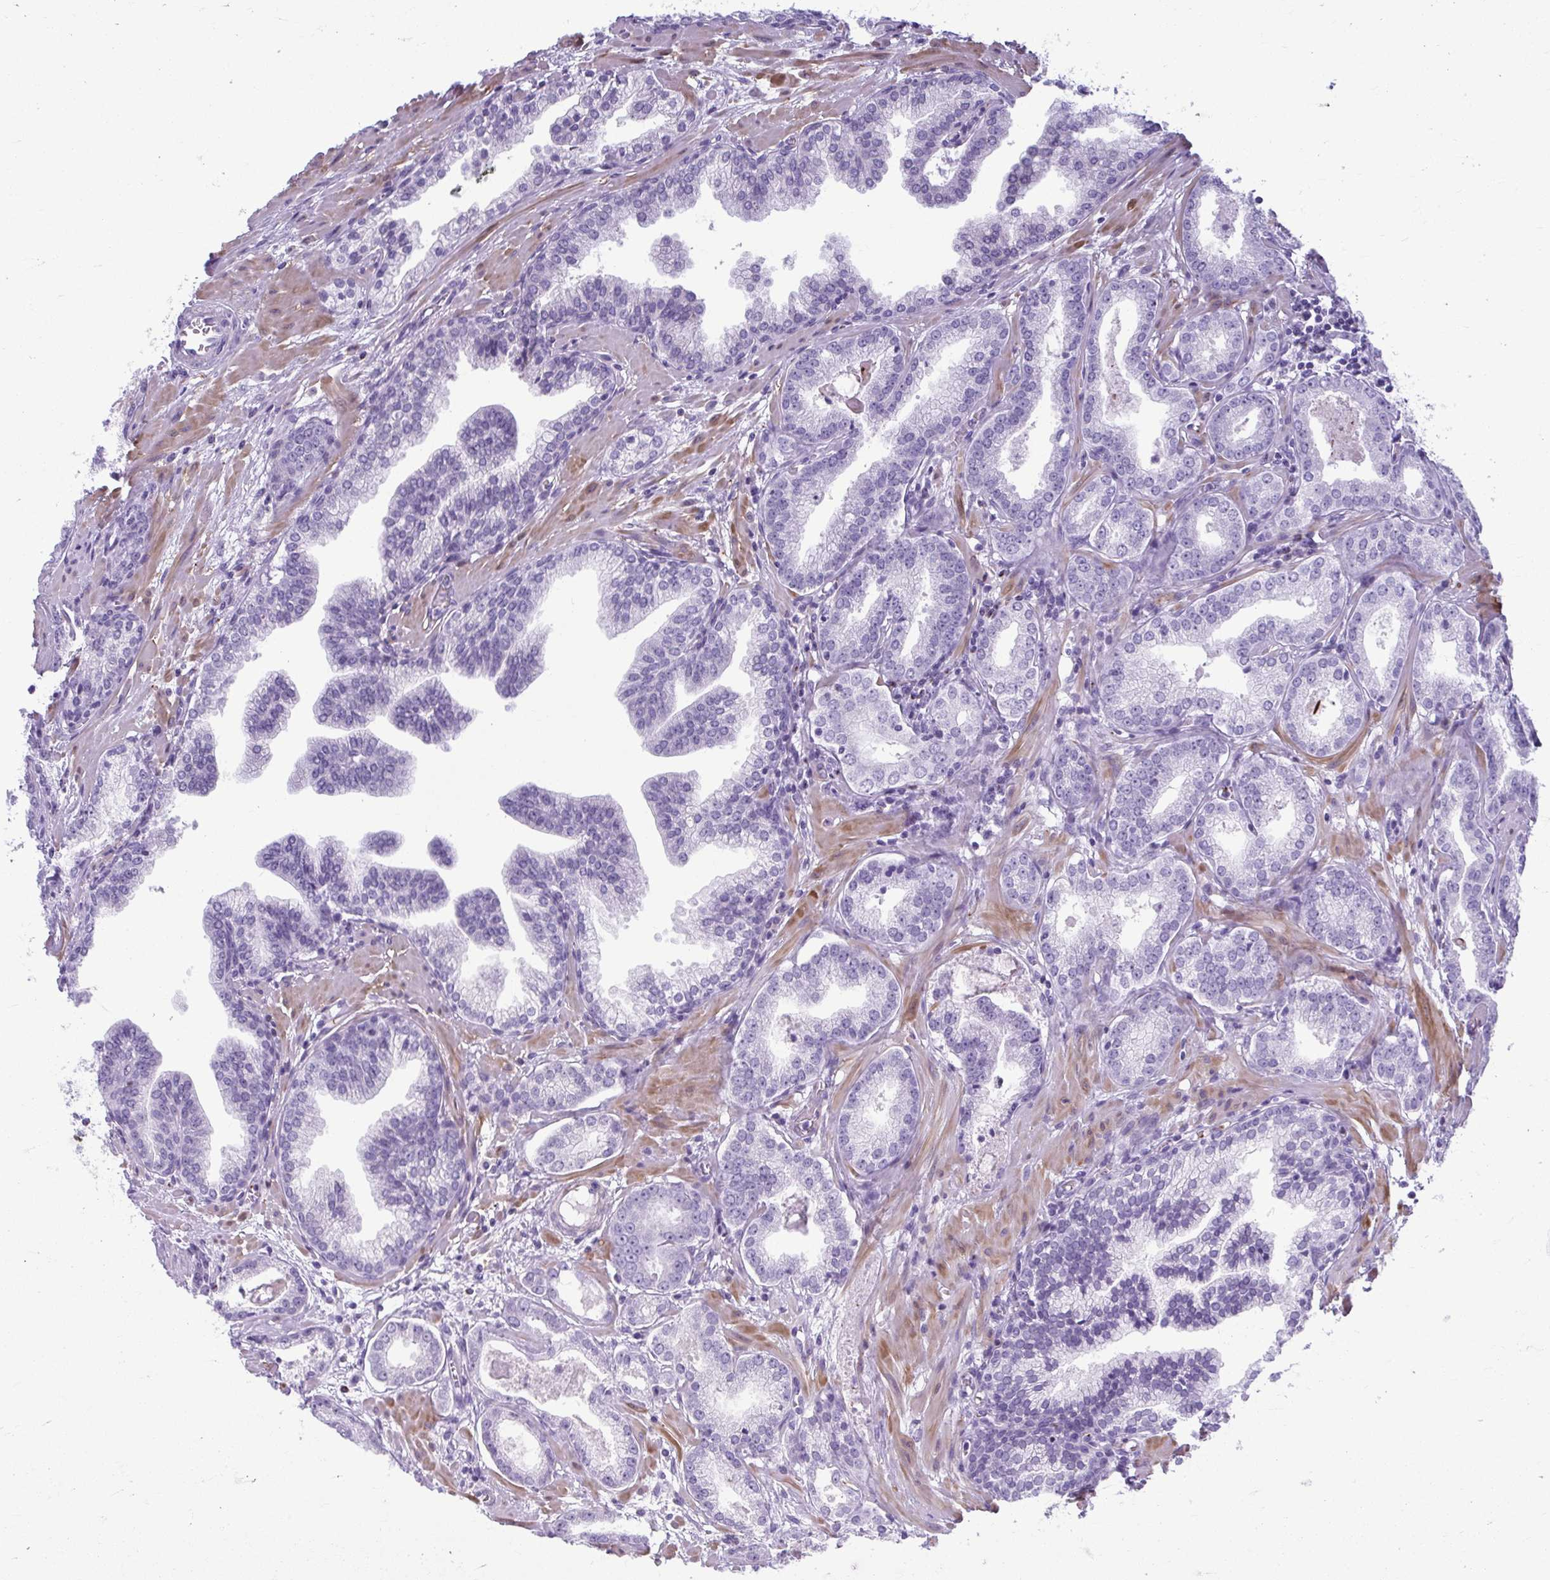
{"staining": {"intensity": "negative", "quantity": "none", "location": "none"}, "tissue": "prostate cancer", "cell_type": "Tumor cells", "image_type": "cancer", "snomed": [{"axis": "morphology", "description": "Adenocarcinoma, Low grade"}, {"axis": "topography", "description": "Prostate"}], "caption": "Prostate cancer was stained to show a protein in brown. There is no significant expression in tumor cells.", "gene": "TCEAL3", "patient": {"sex": "male", "age": 64}}